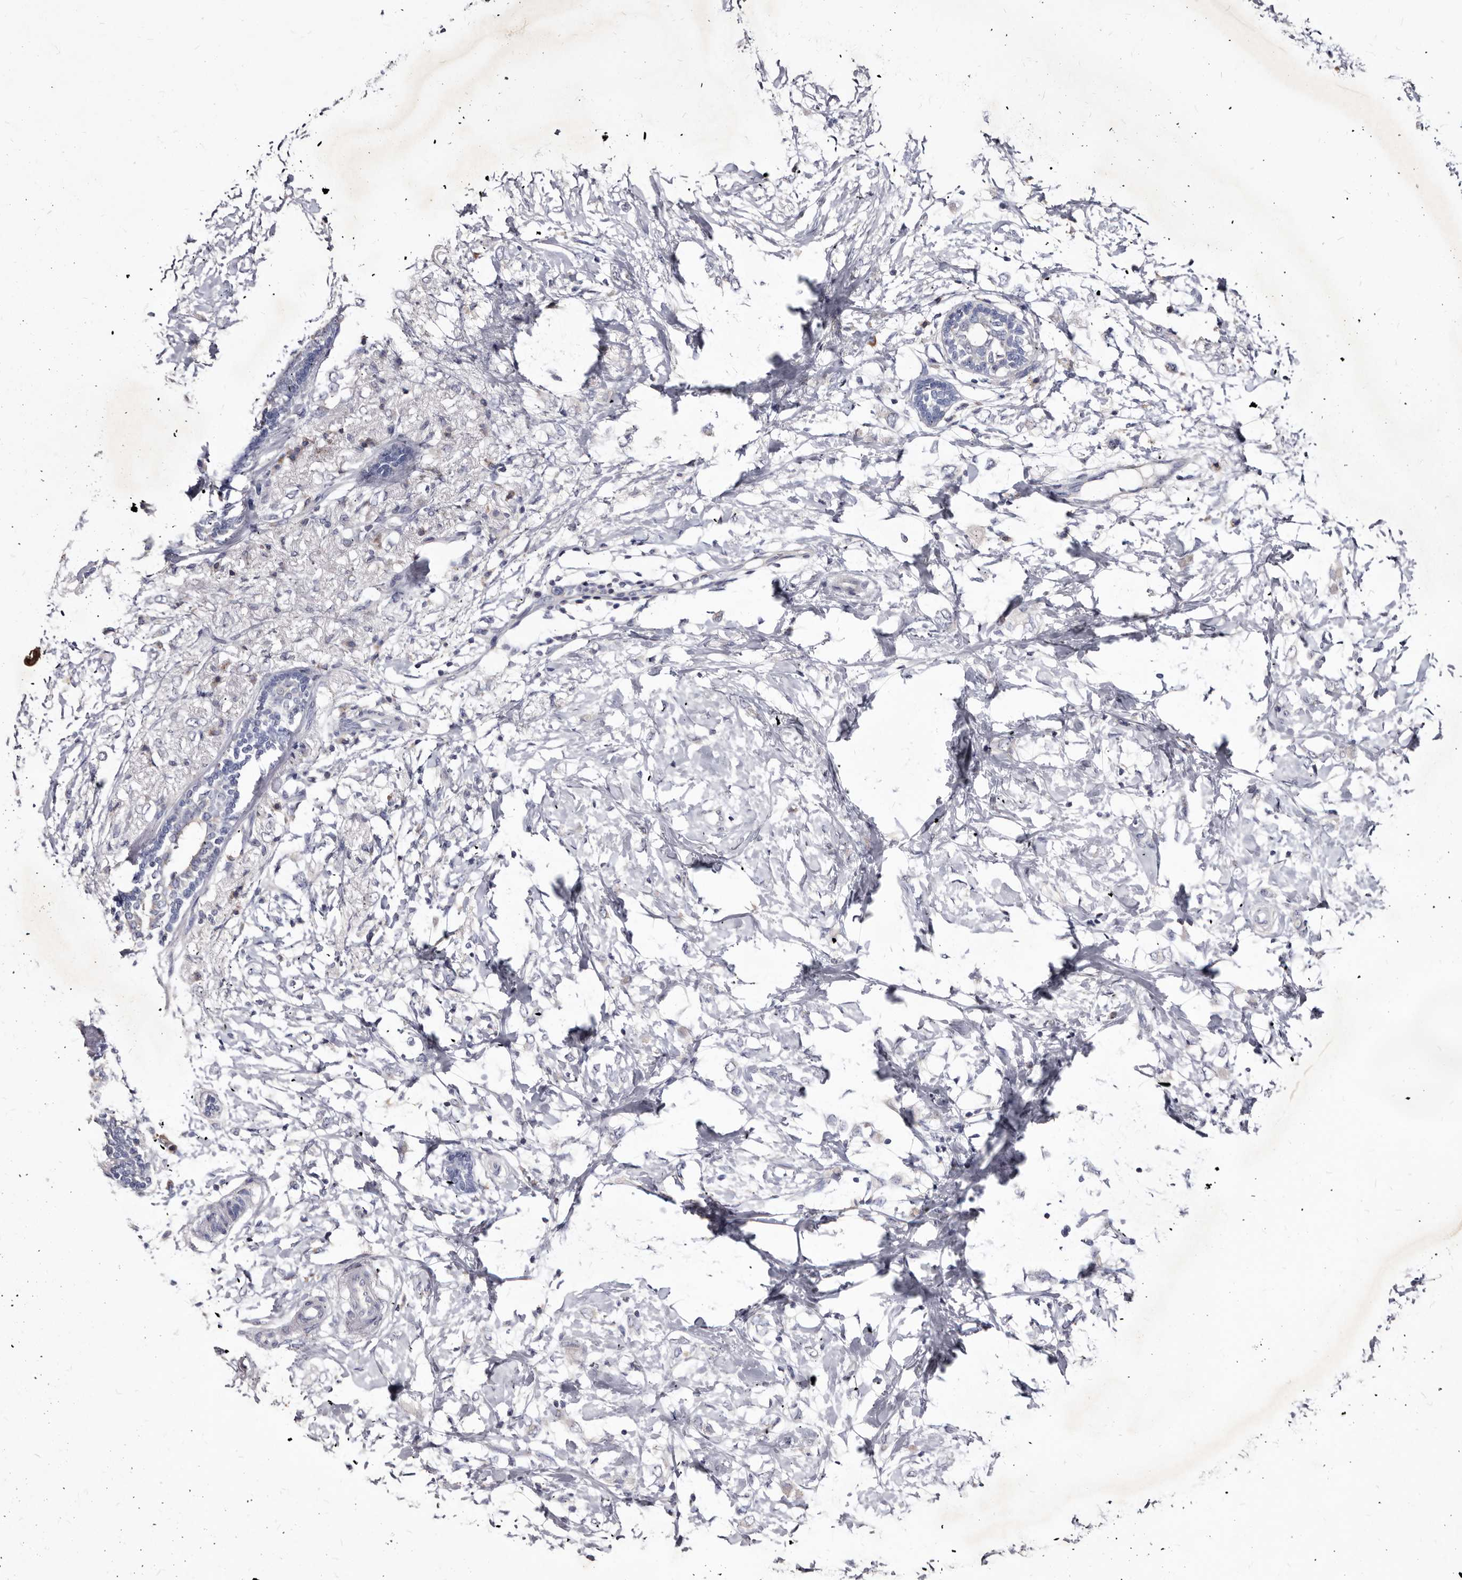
{"staining": {"intensity": "negative", "quantity": "none", "location": "none"}, "tissue": "breast cancer", "cell_type": "Tumor cells", "image_type": "cancer", "snomed": [{"axis": "morphology", "description": "Normal tissue, NOS"}, {"axis": "morphology", "description": "Lobular carcinoma"}, {"axis": "topography", "description": "Breast"}], "caption": "An immunohistochemistry image of breast cancer (lobular carcinoma) is shown. There is no staining in tumor cells of breast cancer (lobular carcinoma).", "gene": "SLC39A2", "patient": {"sex": "female", "age": 47}}